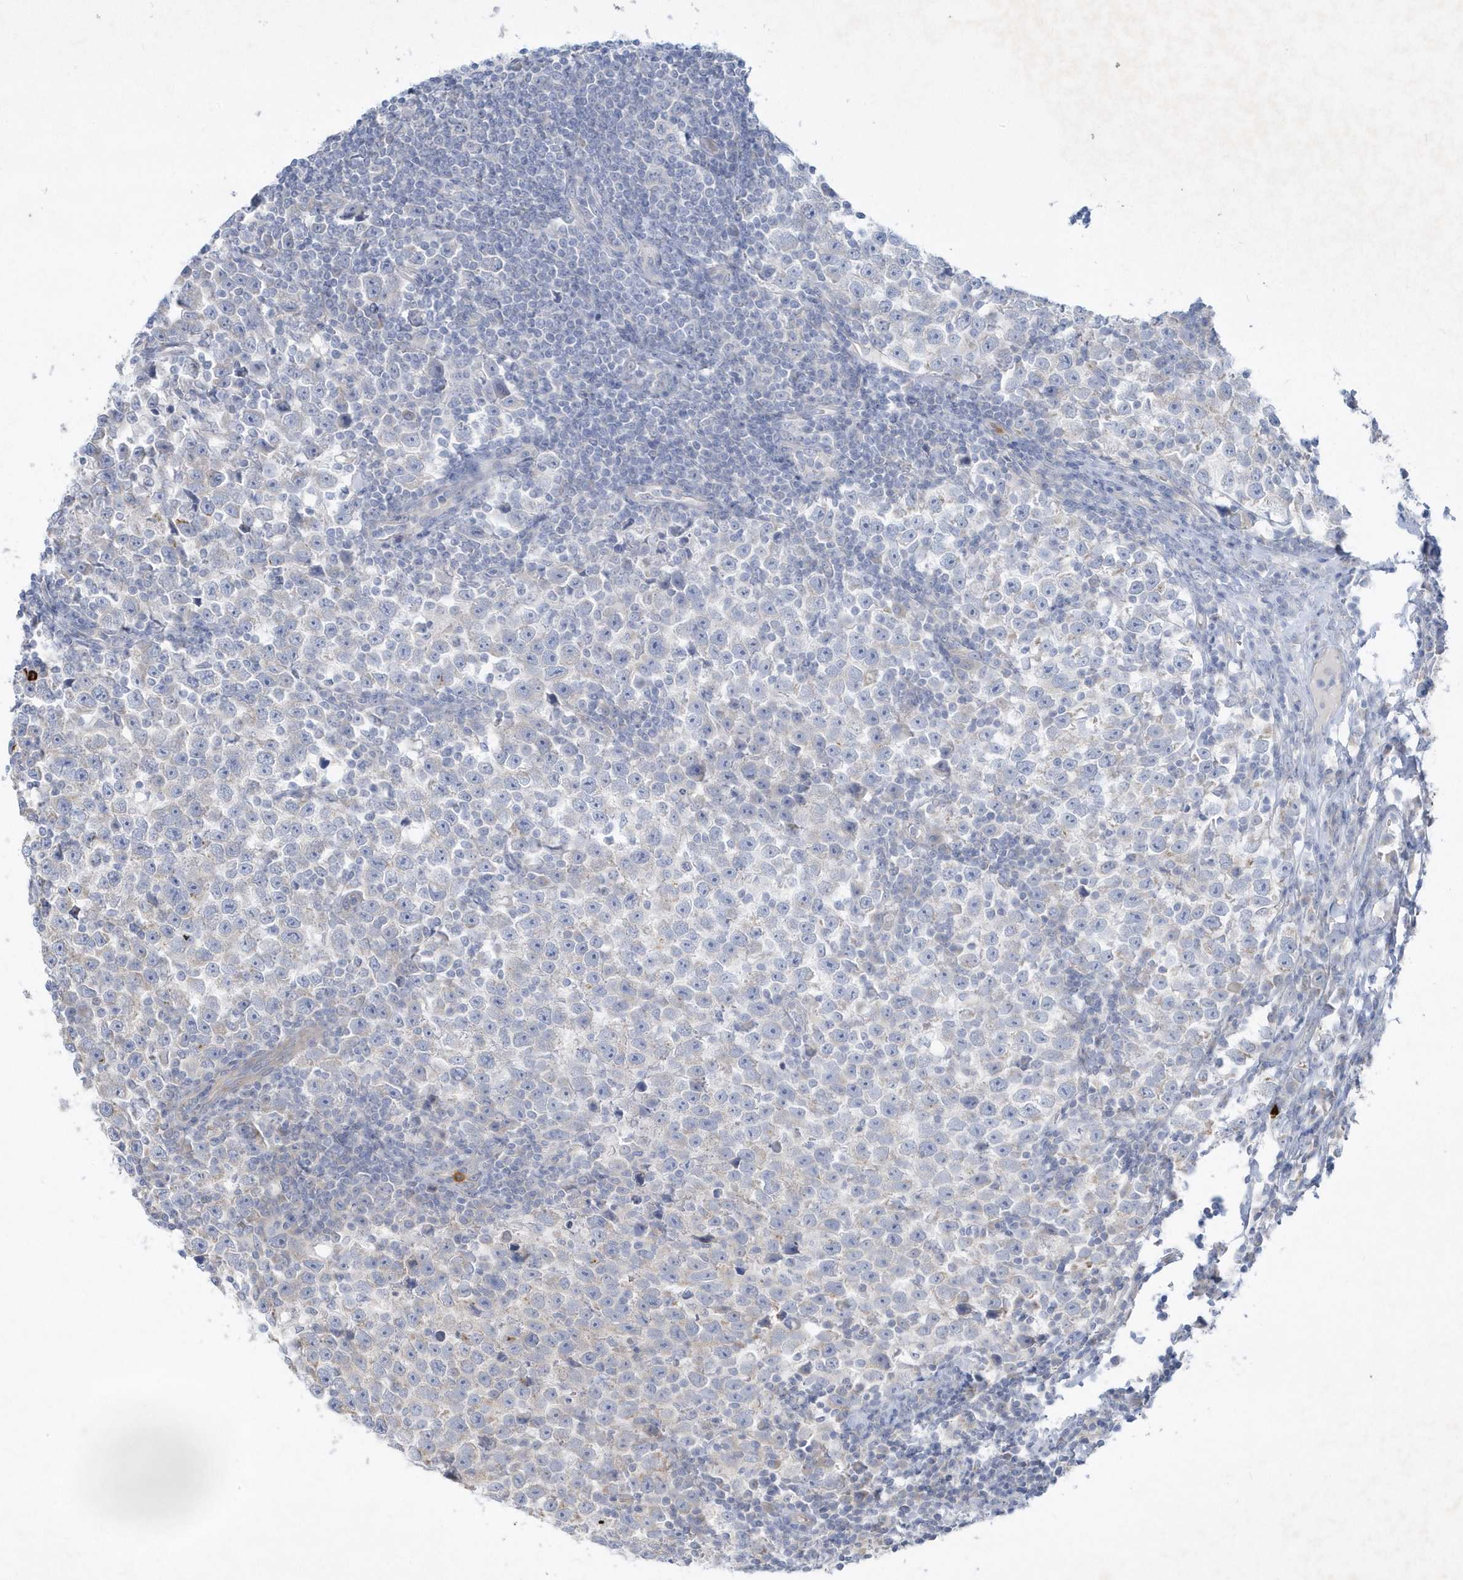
{"staining": {"intensity": "negative", "quantity": "none", "location": "none"}, "tissue": "testis cancer", "cell_type": "Tumor cells", "image_type": "cancer", "snomed": [{"axis": "morphology", "description": "Normal tissue, NOS"}, {"axis": "morphology", "description": "Seminoma, NOS"}, {"axis": "topography", "description": "Testis"}], "caption": "Testis cancer was stained to show a protein in brown. There is no significant staining in tumor cells.", "gene": "LARS1", "patient": {"sex": "male", "age": 43}}